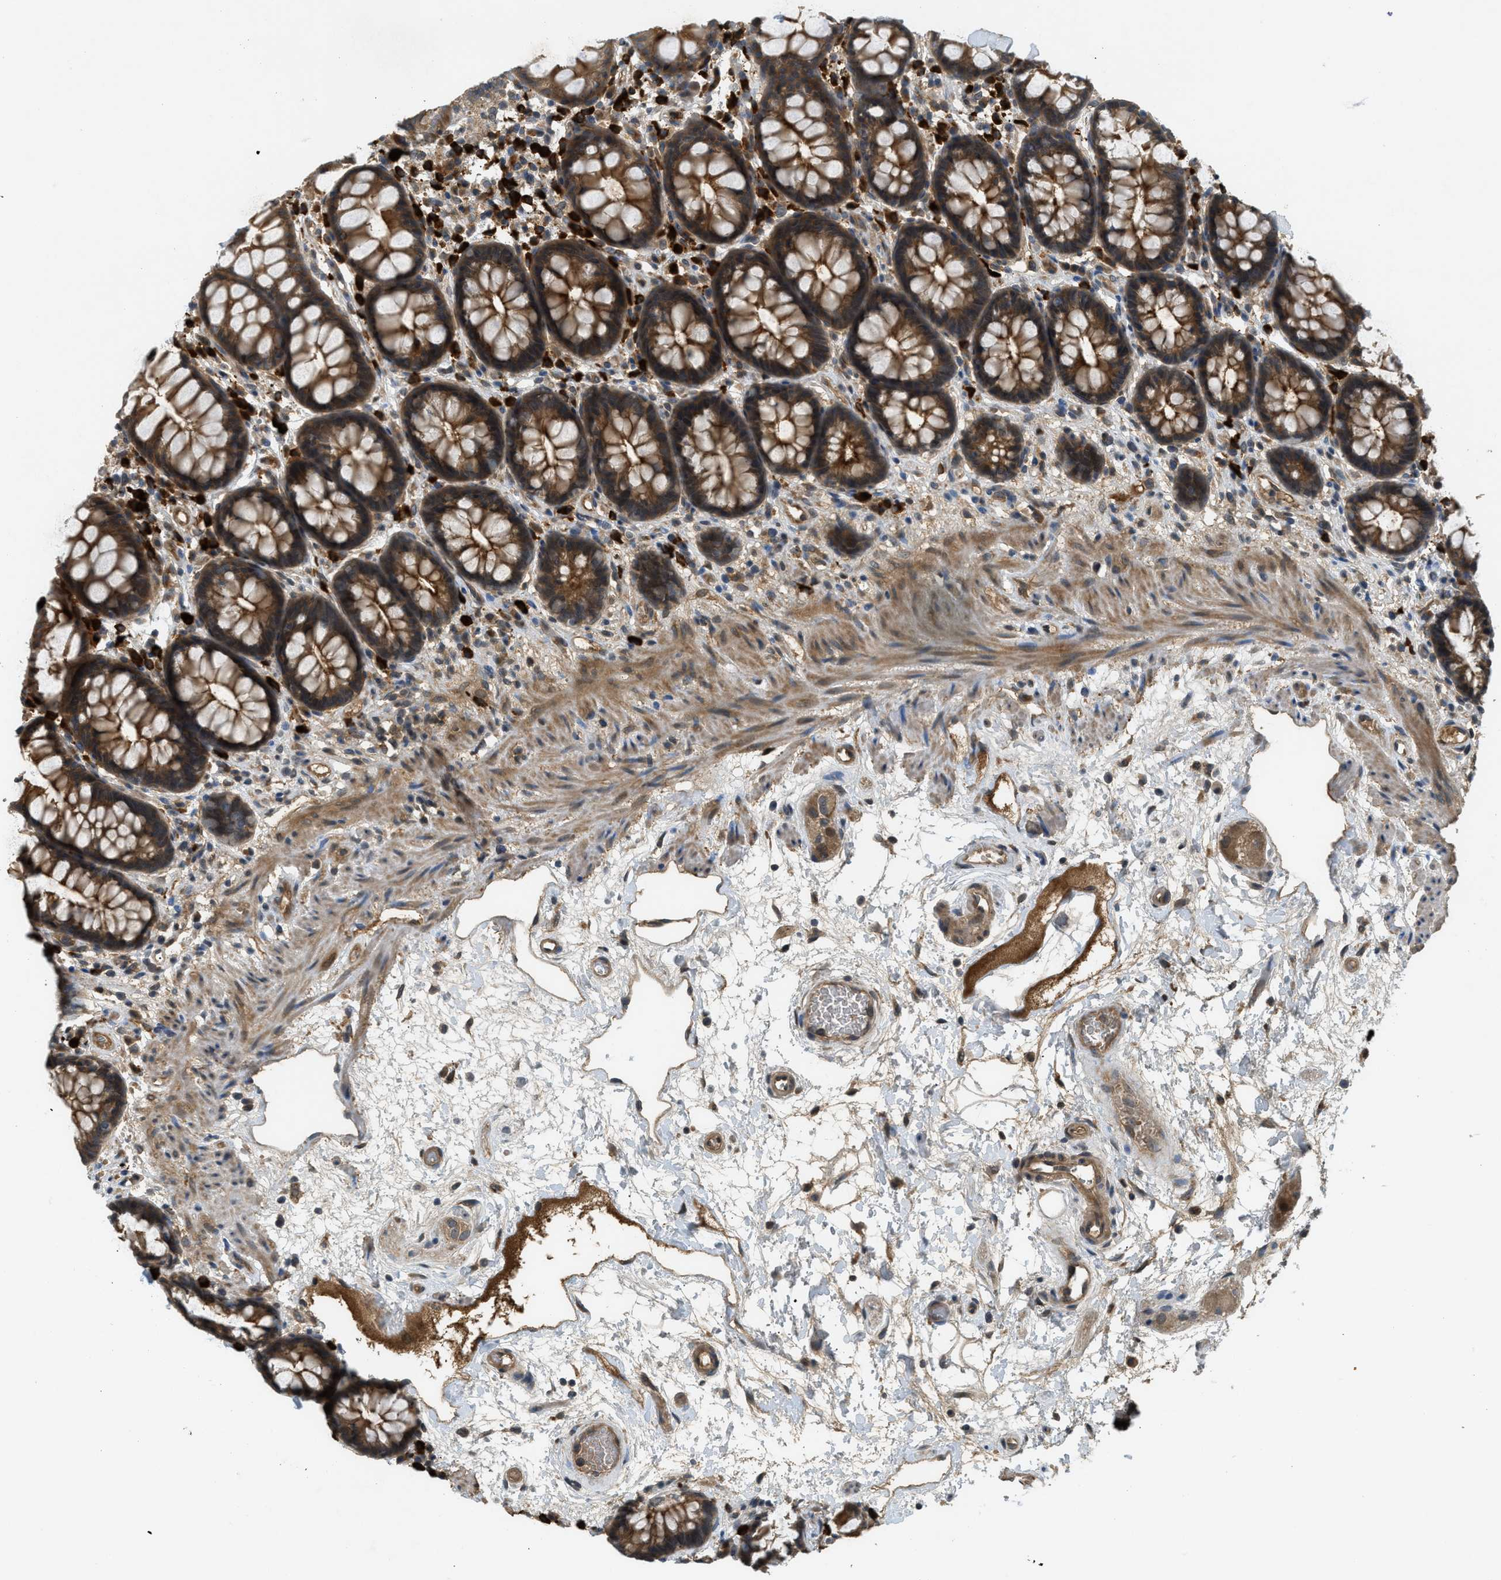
{"staining": {"intensity": "strong", "quantity": ">75%", "location": "cytoplasmic/membranous"}, "tissue": "rectum", "cell_type": "Glandular cells", "image_type": "normal", "snomed": [{"axis": "morphology", "description": "Normal tissue, NOS"}, {"axis": "topography", "description": "Rectum"}], "caption": "The histopathology image displays staining of unremarkable rectum, revealing strong cytoplasmic/membranous protein staining (brown color) within glandular cells. Using DAB (brown) and hematoxylin (blue) stains, captured at high magnification using brightfield microscopy.", "gene": "ADCY8", "patient": {"sex": "male", "age": 64}}